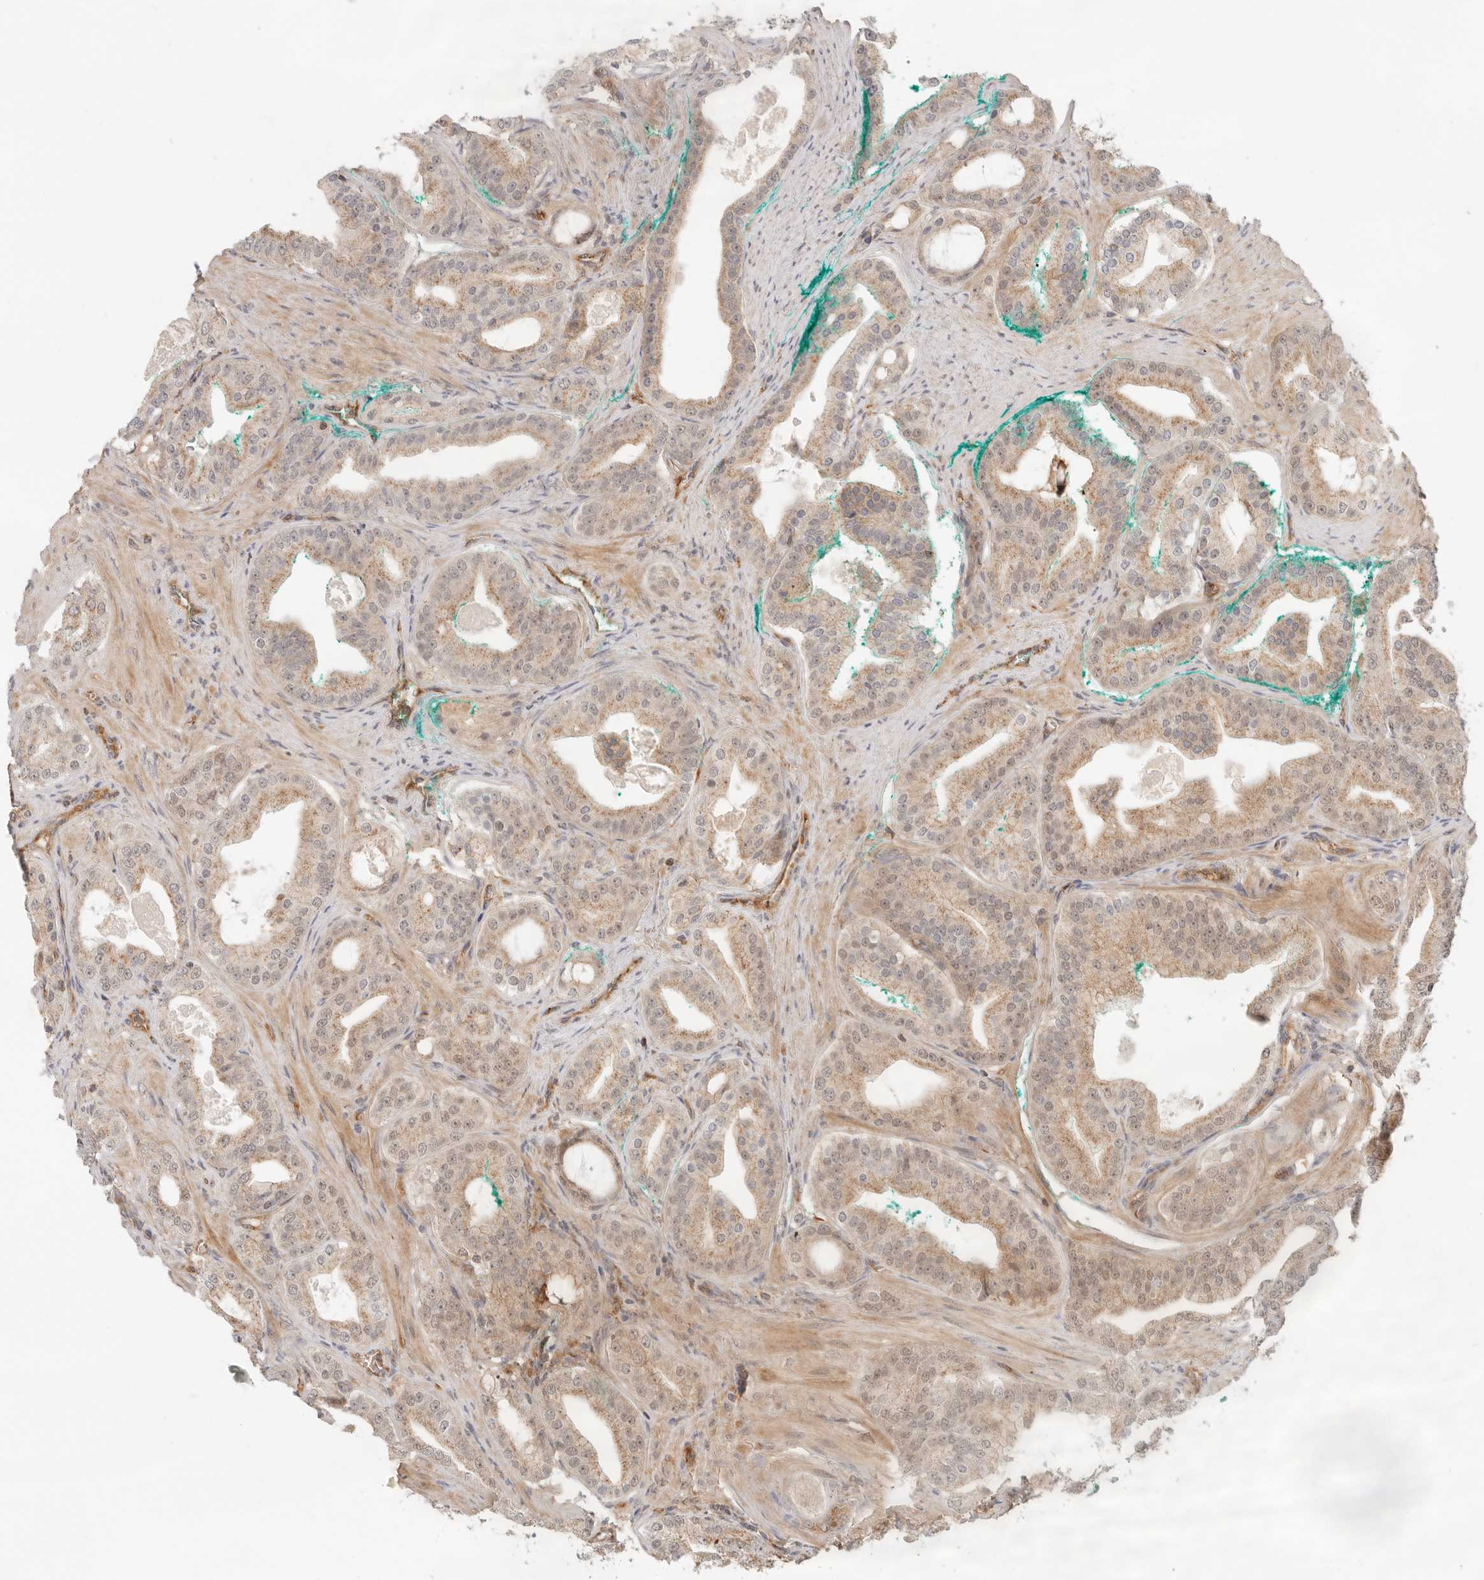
{"staining": {"intensity": "weak", "quantity": ">75%", "location": "cytoplasmic/membranous,nuclear"}, "tissue": "prostate cancer", "cell_type": "Tumor cells", "image_type": "cancer", "snomed": [{"axis": "morphology", "description": "Adenocarcinoma, High grade"}, {"axis": "topography", "description": "Prostate"}], "caption": "IHC histopathology image of high-grade adenocarcinoma (prostate) stained for a protein (brown), which shows low levels of weak cytoplasmic/membranous and nuclear expression in about >75% of tumor cells.", "gene": "HEXD", "patient": {"sex": "male", "age": 60}}